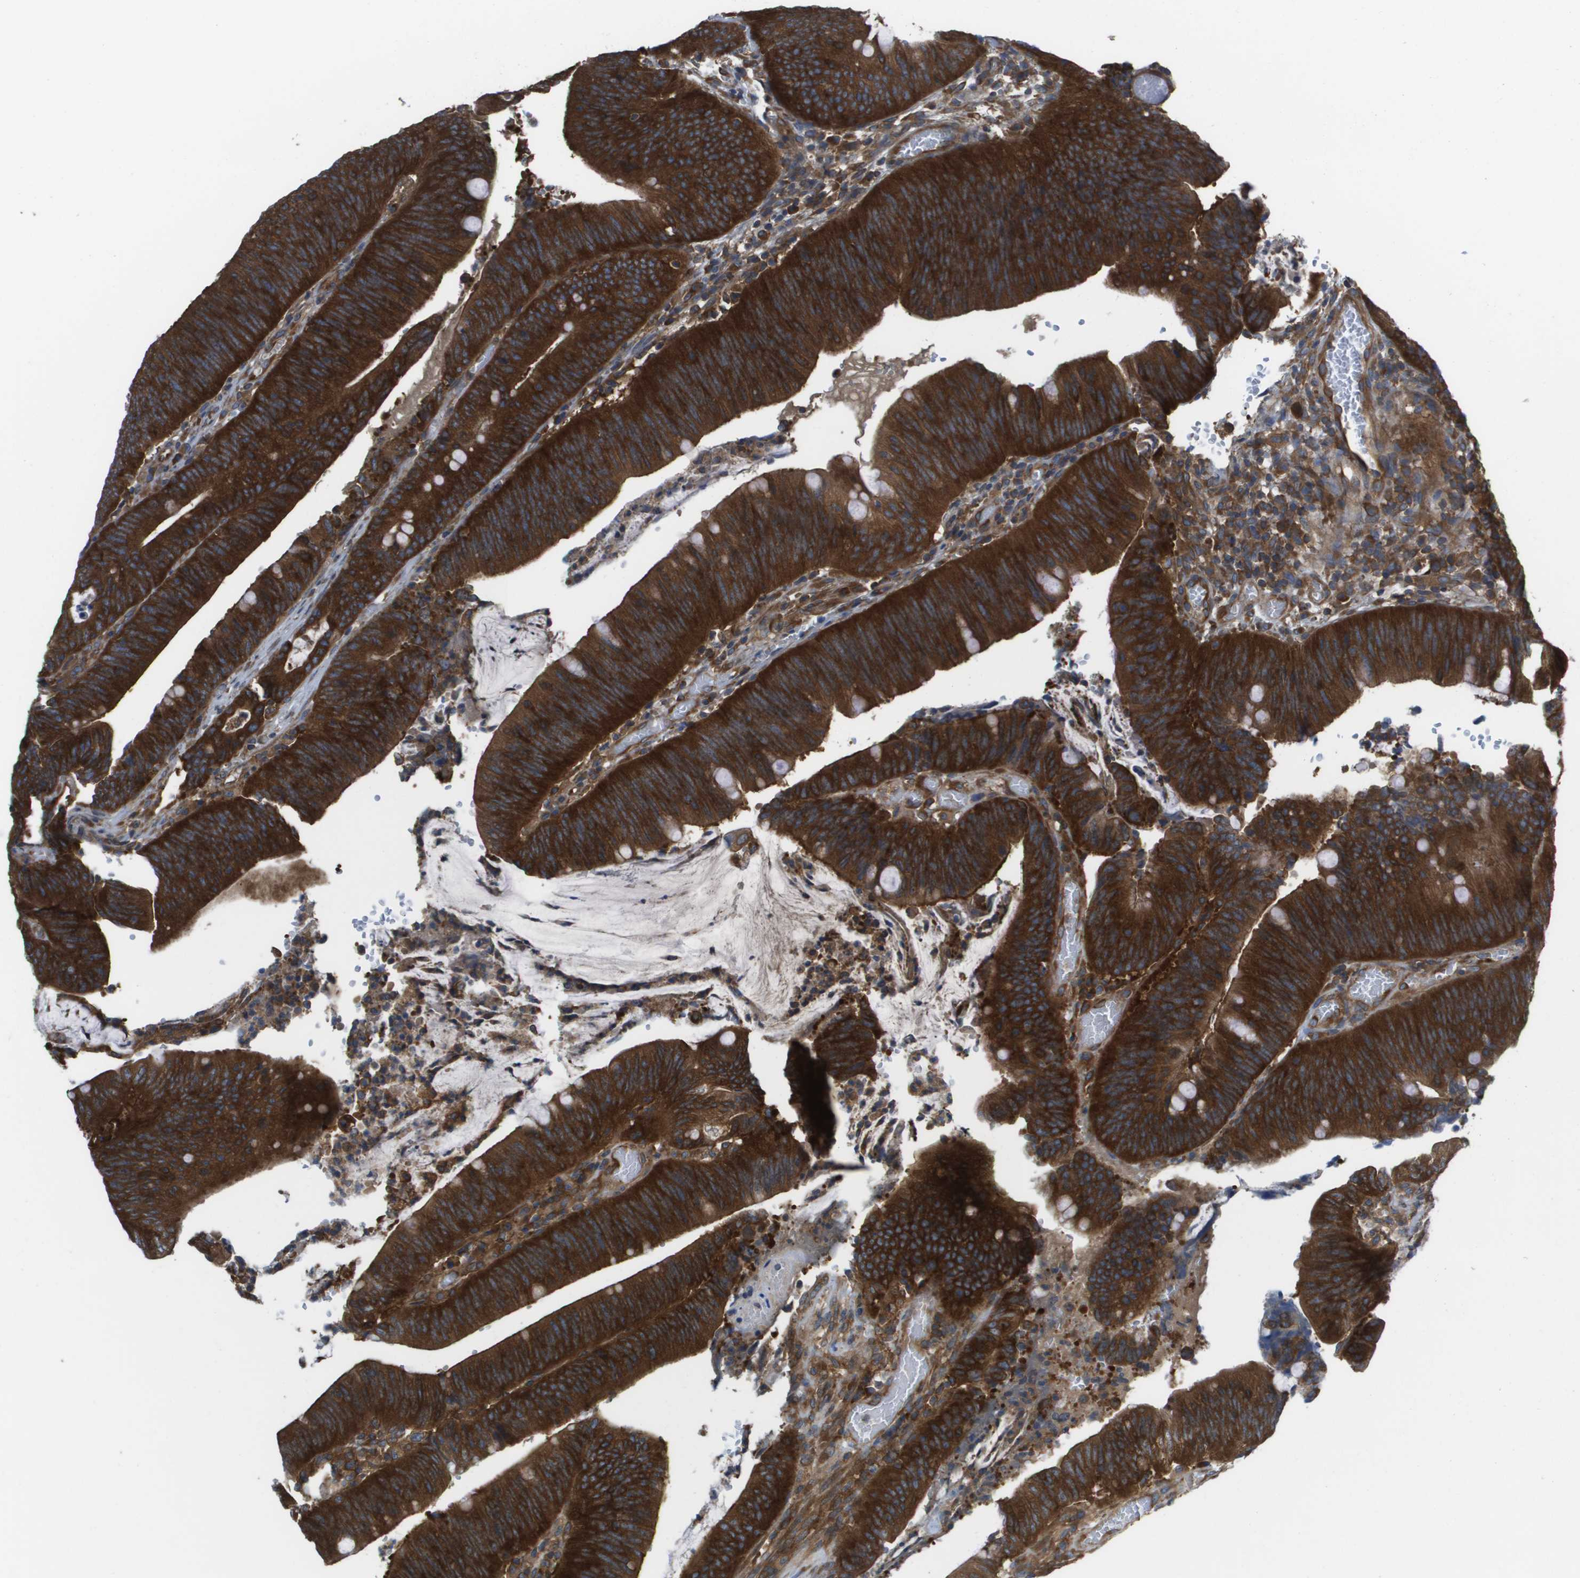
{"staining": {"intensity": "strong", "quantity": ">75%", "location": "cytoplasmic/membranous"}, "tissue": "colorectal cancer", "cell_type": "Tumor cells", "image_type": "cancer", "snomed": [{"axis": "morphology", "description": "Normal tissue, NOS"}, {"axis": "morphology", "description": "Adenocarcinoma, NOS"}, {"axis": "topography", "description": "Rectum"}], "caption": "Immunohistochemistry (DAB (3,3'-diaminobenzidine)) staining of human colorectal cancer demonstrates strong cytoplasmic/membranous protein positivity in approximately >75% of tumor cells. The staining was performed using DAB (3,3'-diaminobenzidine), with brown indicating positive protein expression. Nuclei are stained blue with hematoxylin.", "gene": "EIF4G2", "patient": {"sex": "female", "age": 66}}